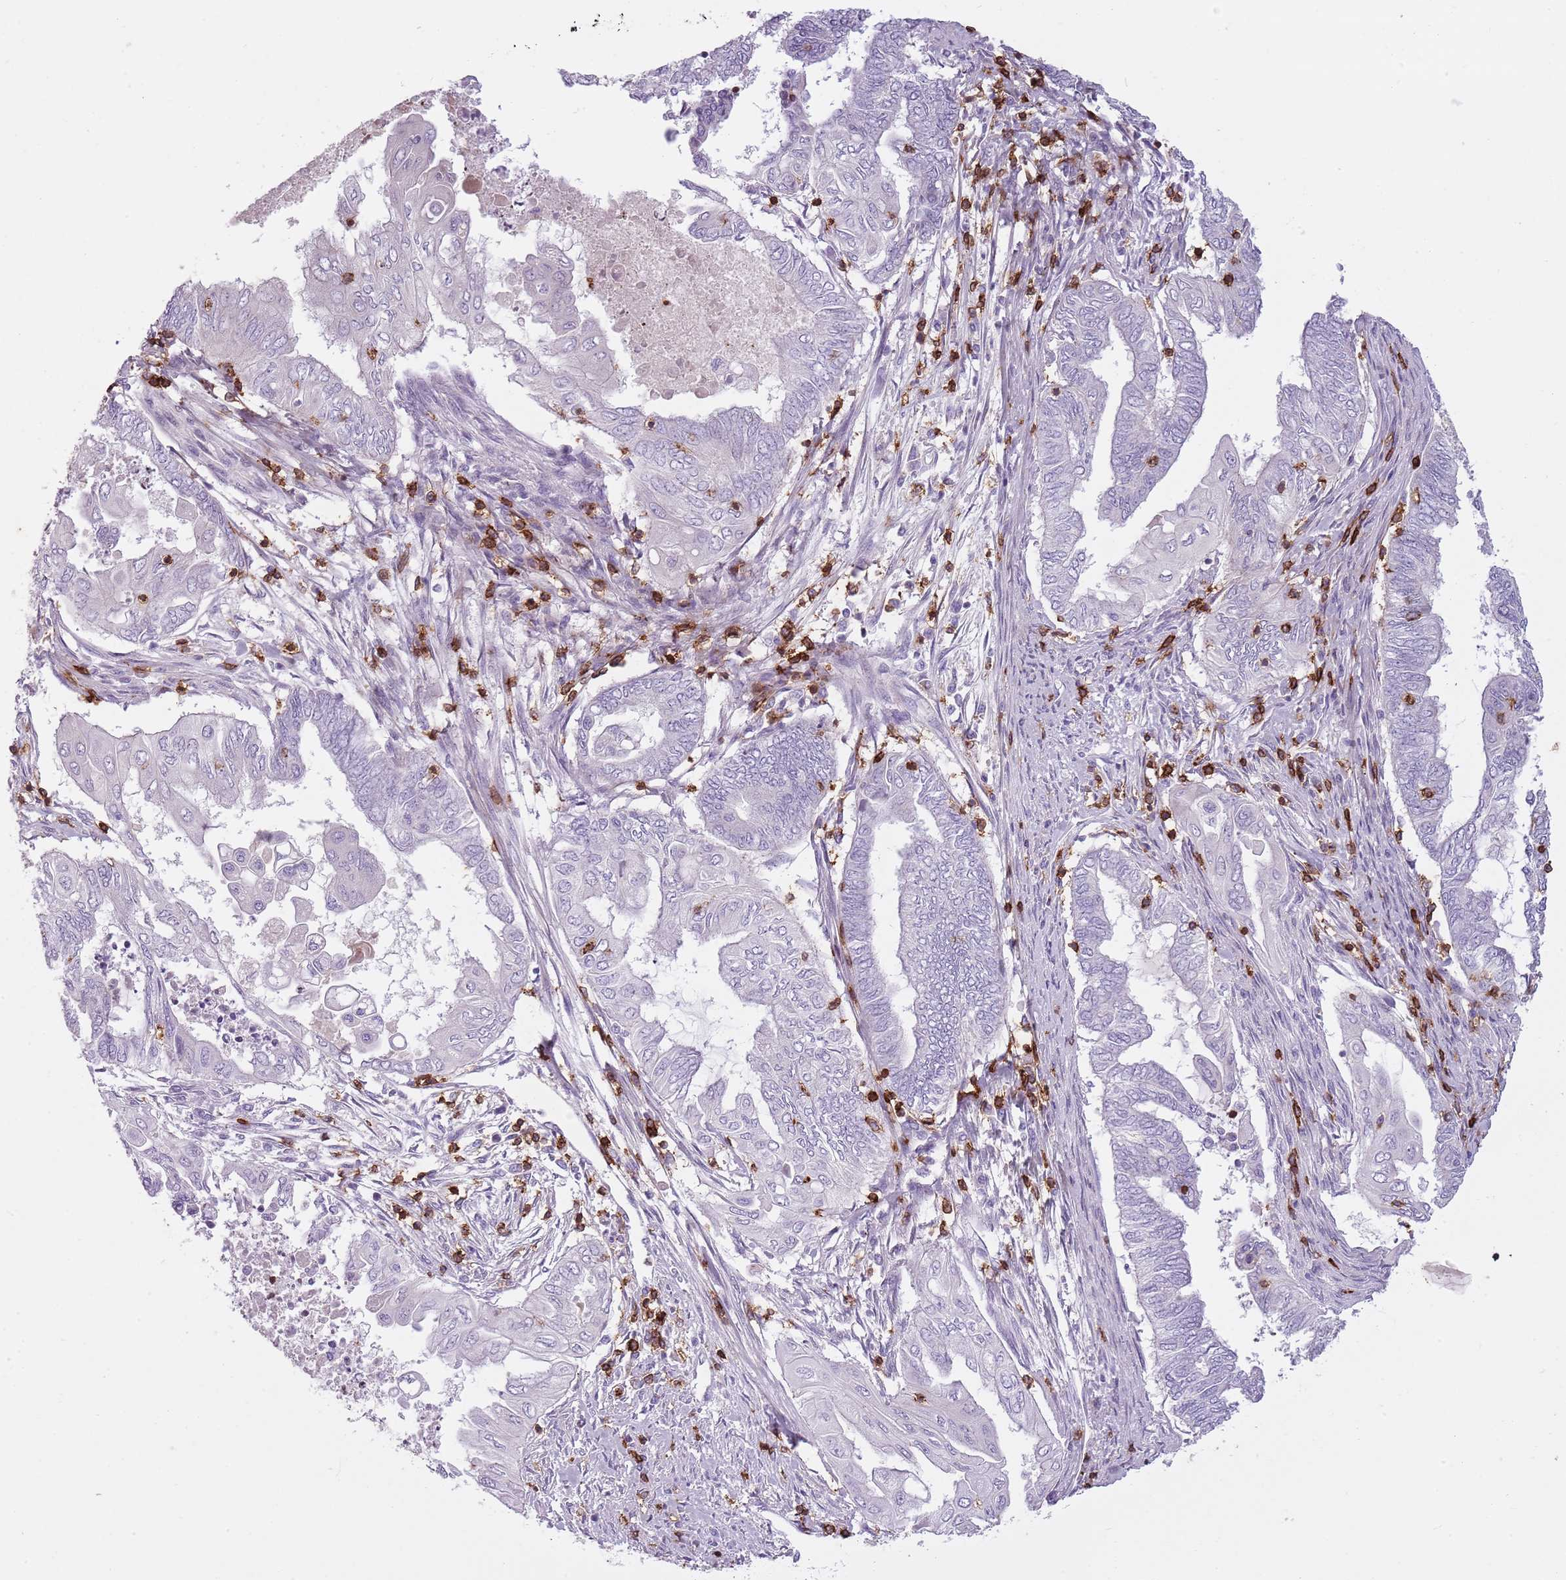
{"staining": {"intensity": "negative", "quantity": "none", "location": "none"}, "tissue": "endometrial cancer", "cell_type": "Tumor cells", "image_type": "cancer", "snomed": [{"axis": "morphology", "description": "Adenocarcinoma, NOS"}, {"axis": "topography", "description": "Uterus"}, {"axis": "topography", "description": "Endometrium"}], "caption": "Endometrial cancer (adenocarcinoma) was stained to show a protein in brown. There is no significant staining in tumor cells.", "gene": "ZNF583", "patient": {"sex": "female", "age": 70}}